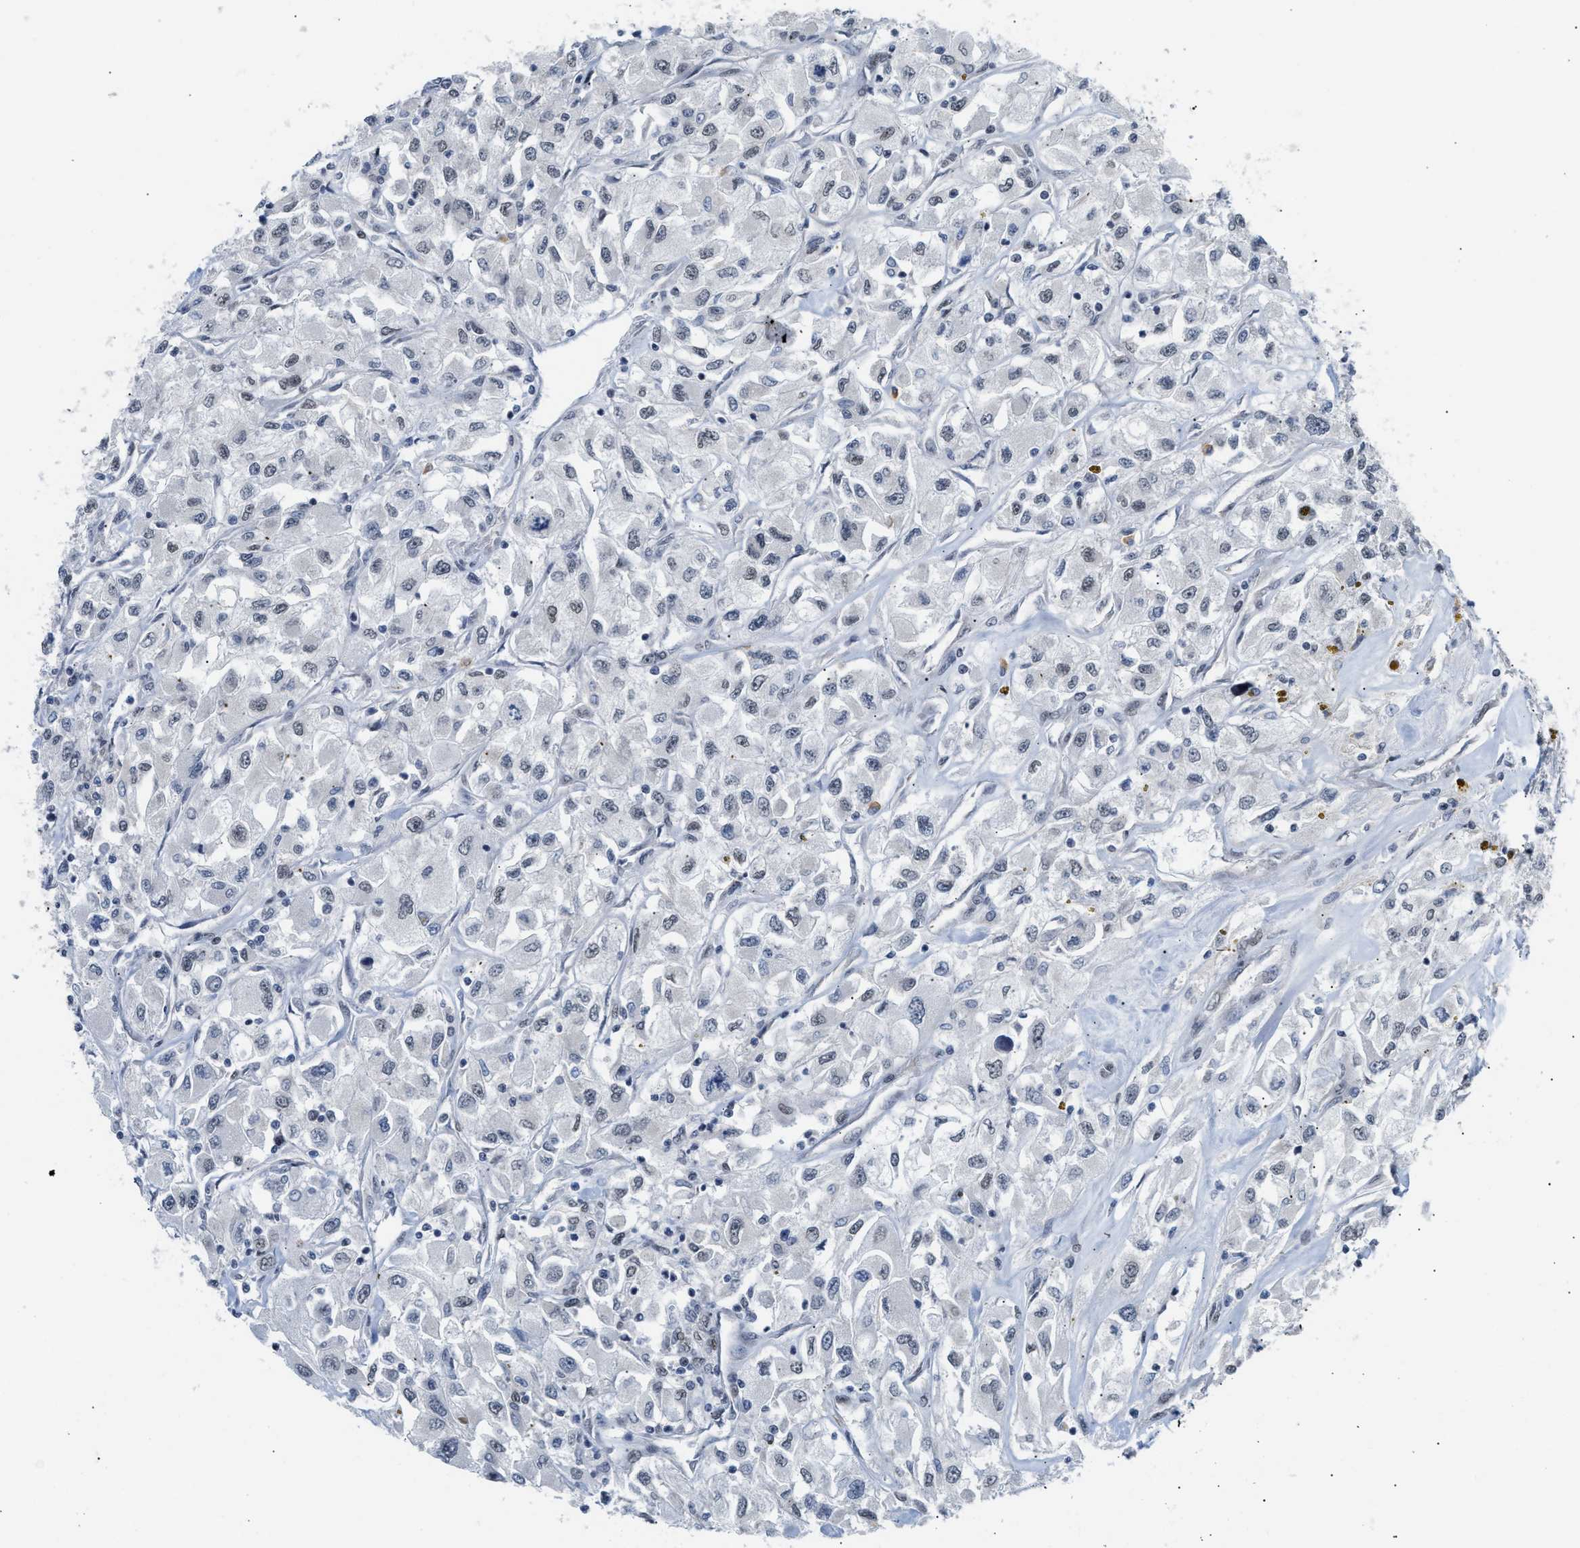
{"staining": {"intensity": "negative", "quantity": "none", "location": "none"}, "tissue": "renal cancer", "cell_type": "Tumor cells", "image_type": "cancer", "snomed": [{"axis": "morphology", "description": "Adenocarcinoma, NOS"}, {"axis": "topography", "description": "Kidney"}], "caption": "Immunohistochemistry of adenocarcinoma (renal) demonstrates no staining in tumor cells.", "gene": "TXNRD3", "patient": {"sex": "female", "age": 52}}